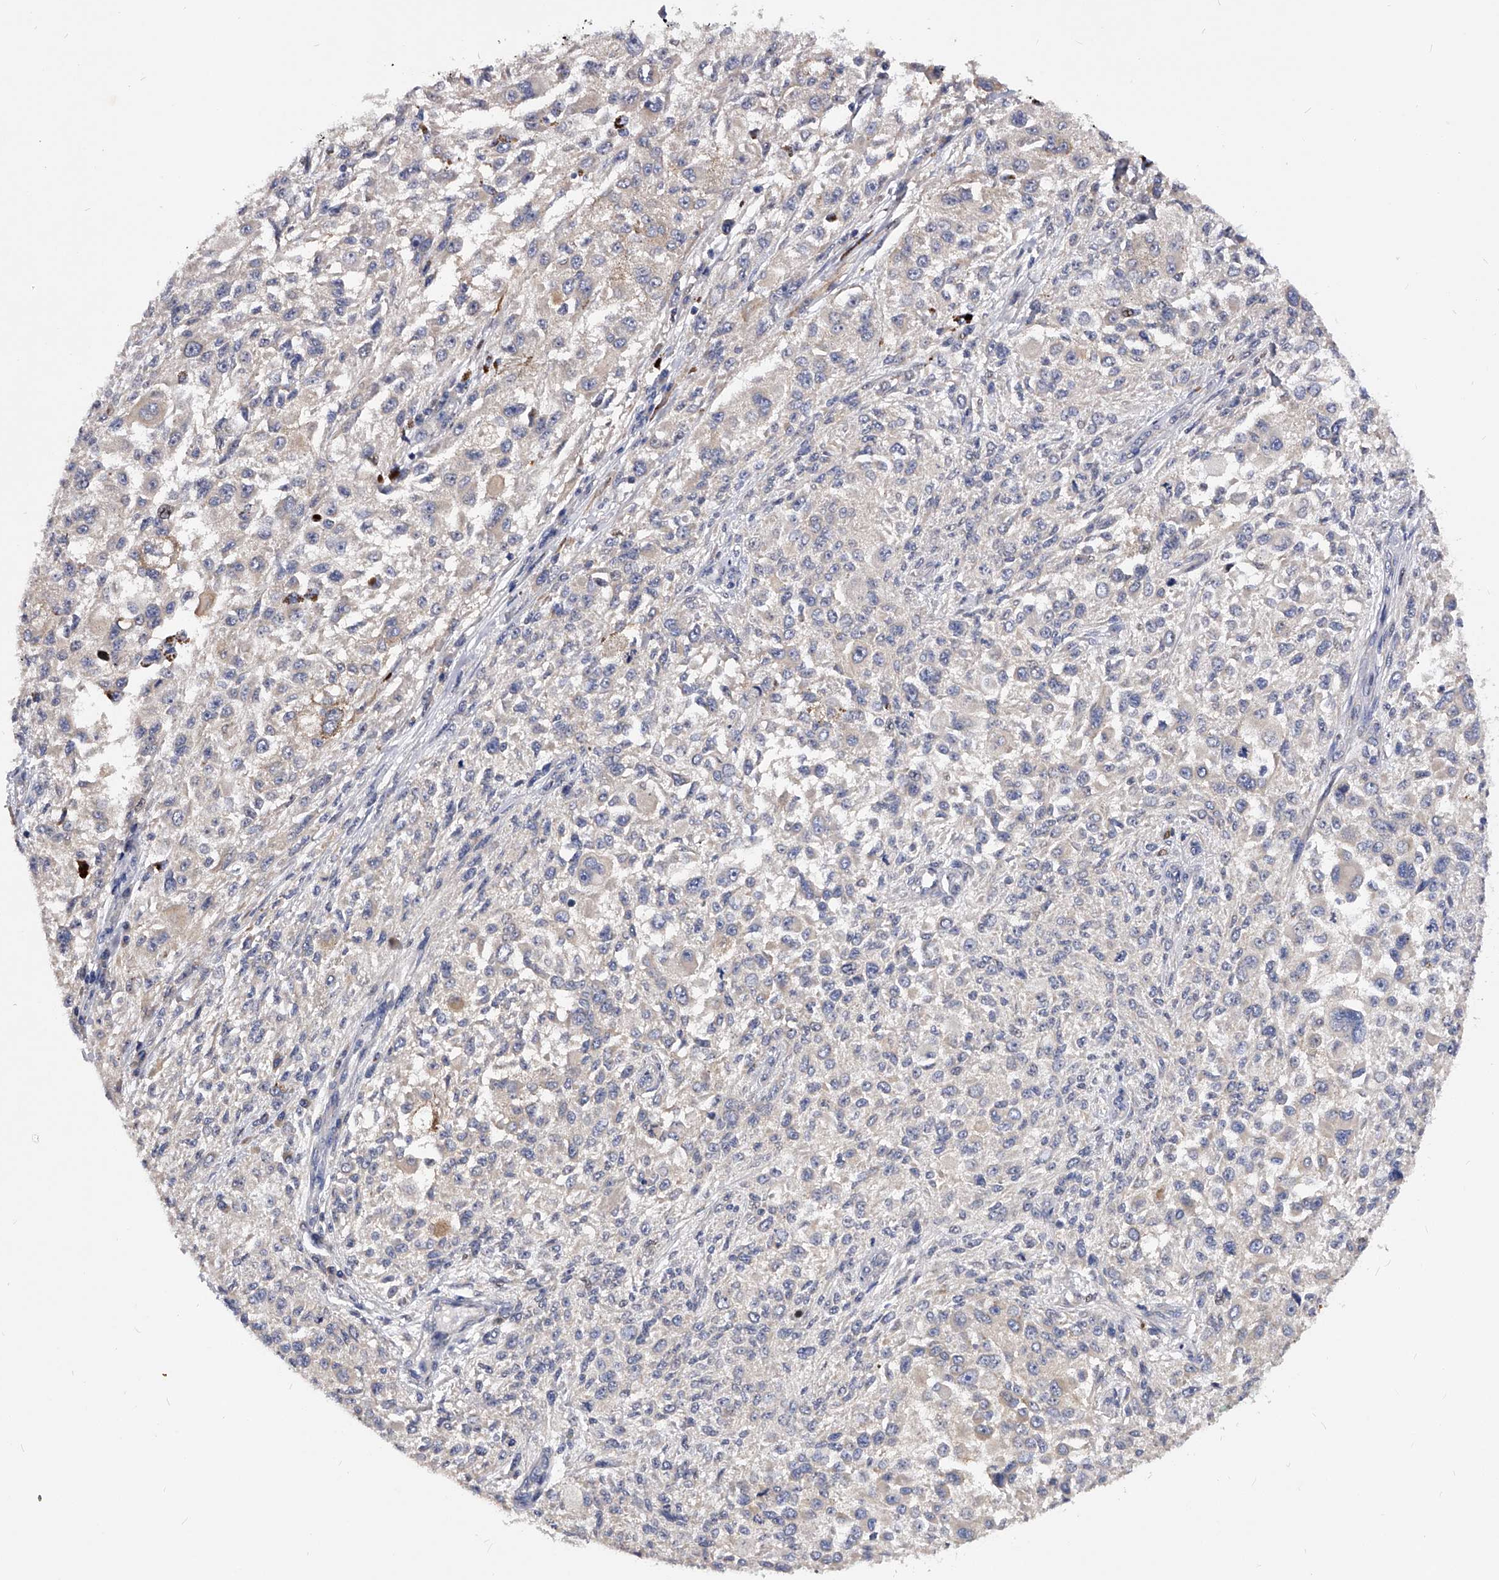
{"staining": {"intensity": "negative", "quantity": "none", "location": "none"}, "tissue": "melanoma", "cell_type": "Tumor cells", "image_type": "cancer", "snomed": [{"axis": "morphology", "description": "Necrosis, NOS"}, {"axis": "morphology", "description": "Malignant melanoma, NOS"}, {"axis": "topography", "description": "Skin"}], "caption": "There is no significant positivity in tumor cells of malignant melanoma.", "gene": "PPP5C", "patient": {"sex": "female", "age": 87}}